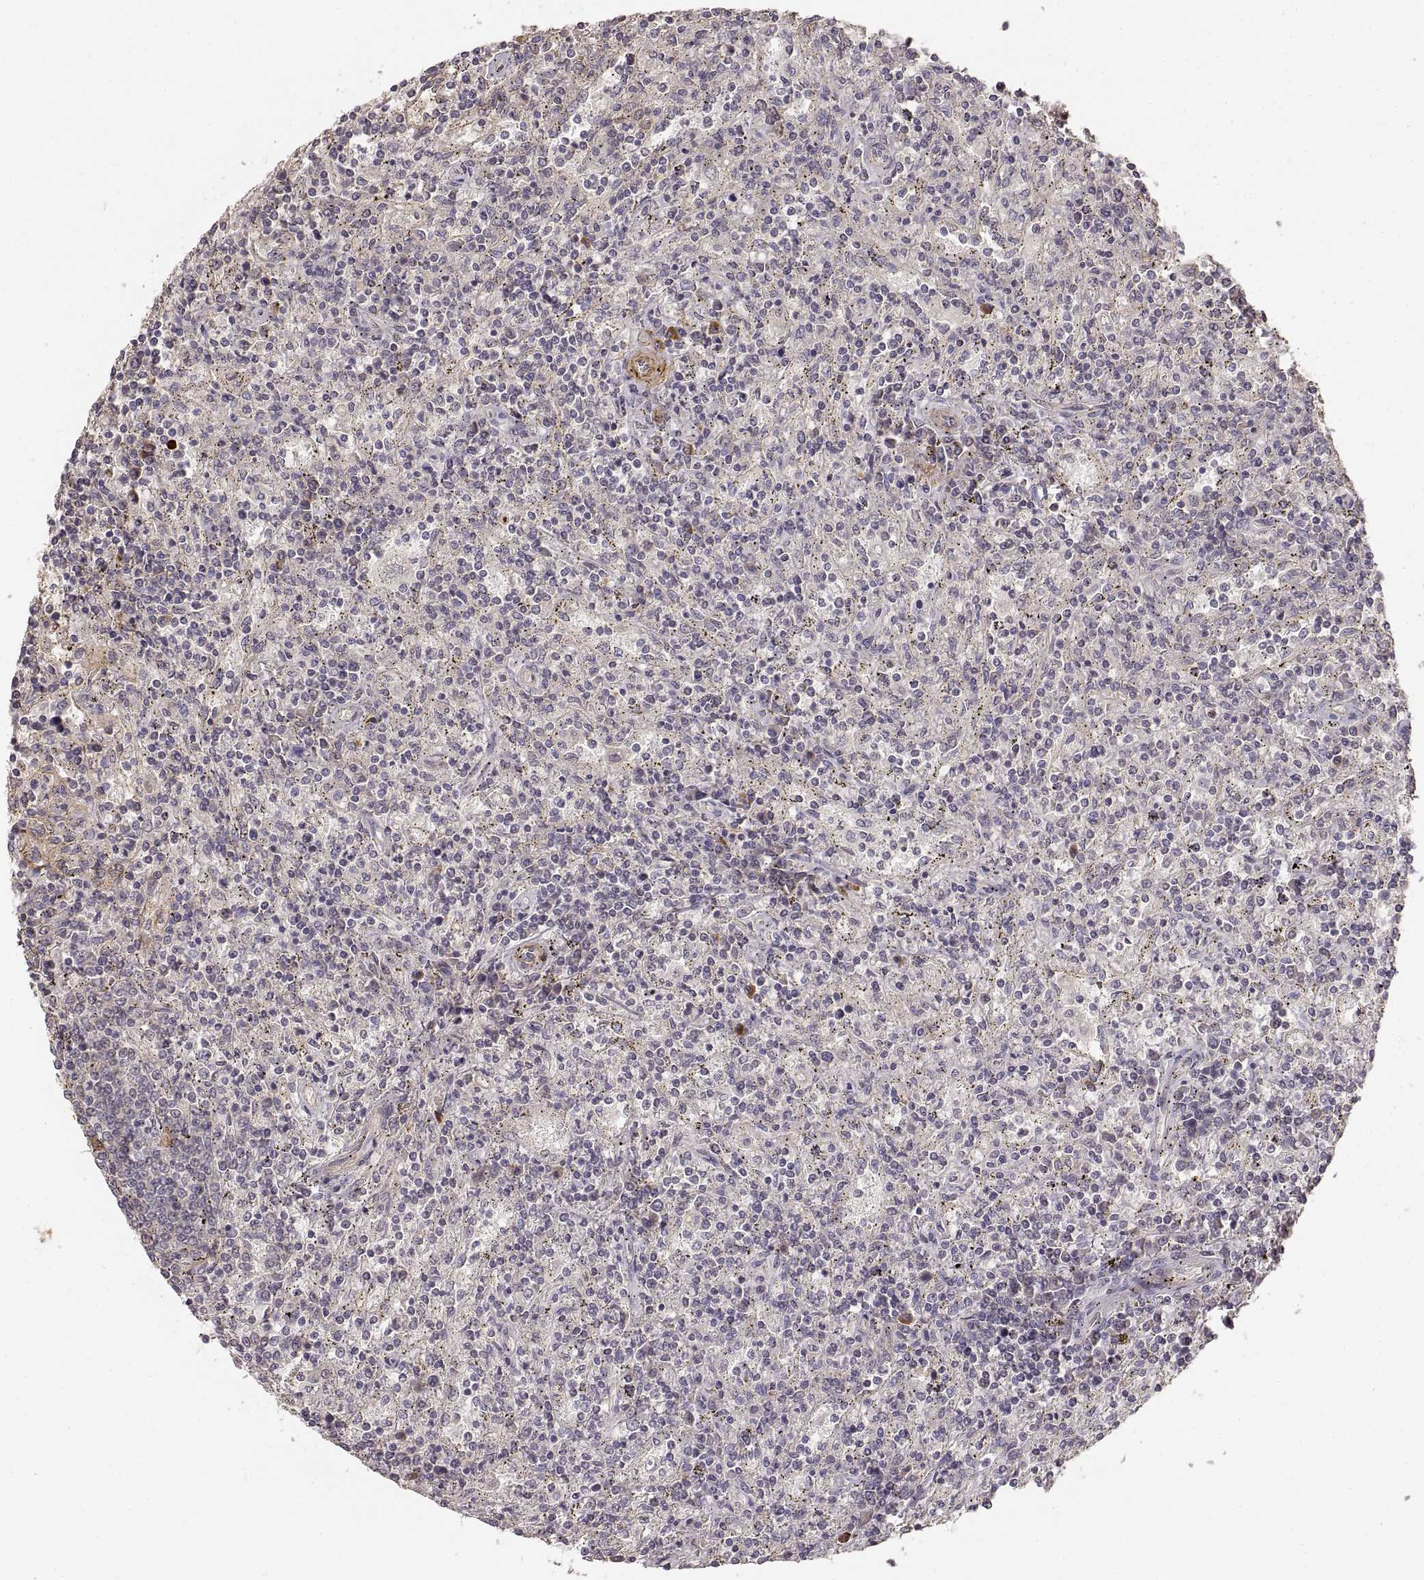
{"staining": {"intensity": "negative", "quantity": "none", "location": "none"}, "tissue": "lymphoma", "cell_type": "Tumor cells", "image_type": "cancer", "snomed": [{"axis": "morphology", "description": "Malignant lymphoma, non-Hodgkin's type, Low grade"}, {"axis": "topography", "description": "Spleen"}], "caption": "Tumor cells show no significant protein positivity in low-grade malignant lymphoma, non-Hodgkin's type.", "gene": "LAMA4", "patient": {"sex": "male", "age": 62}}